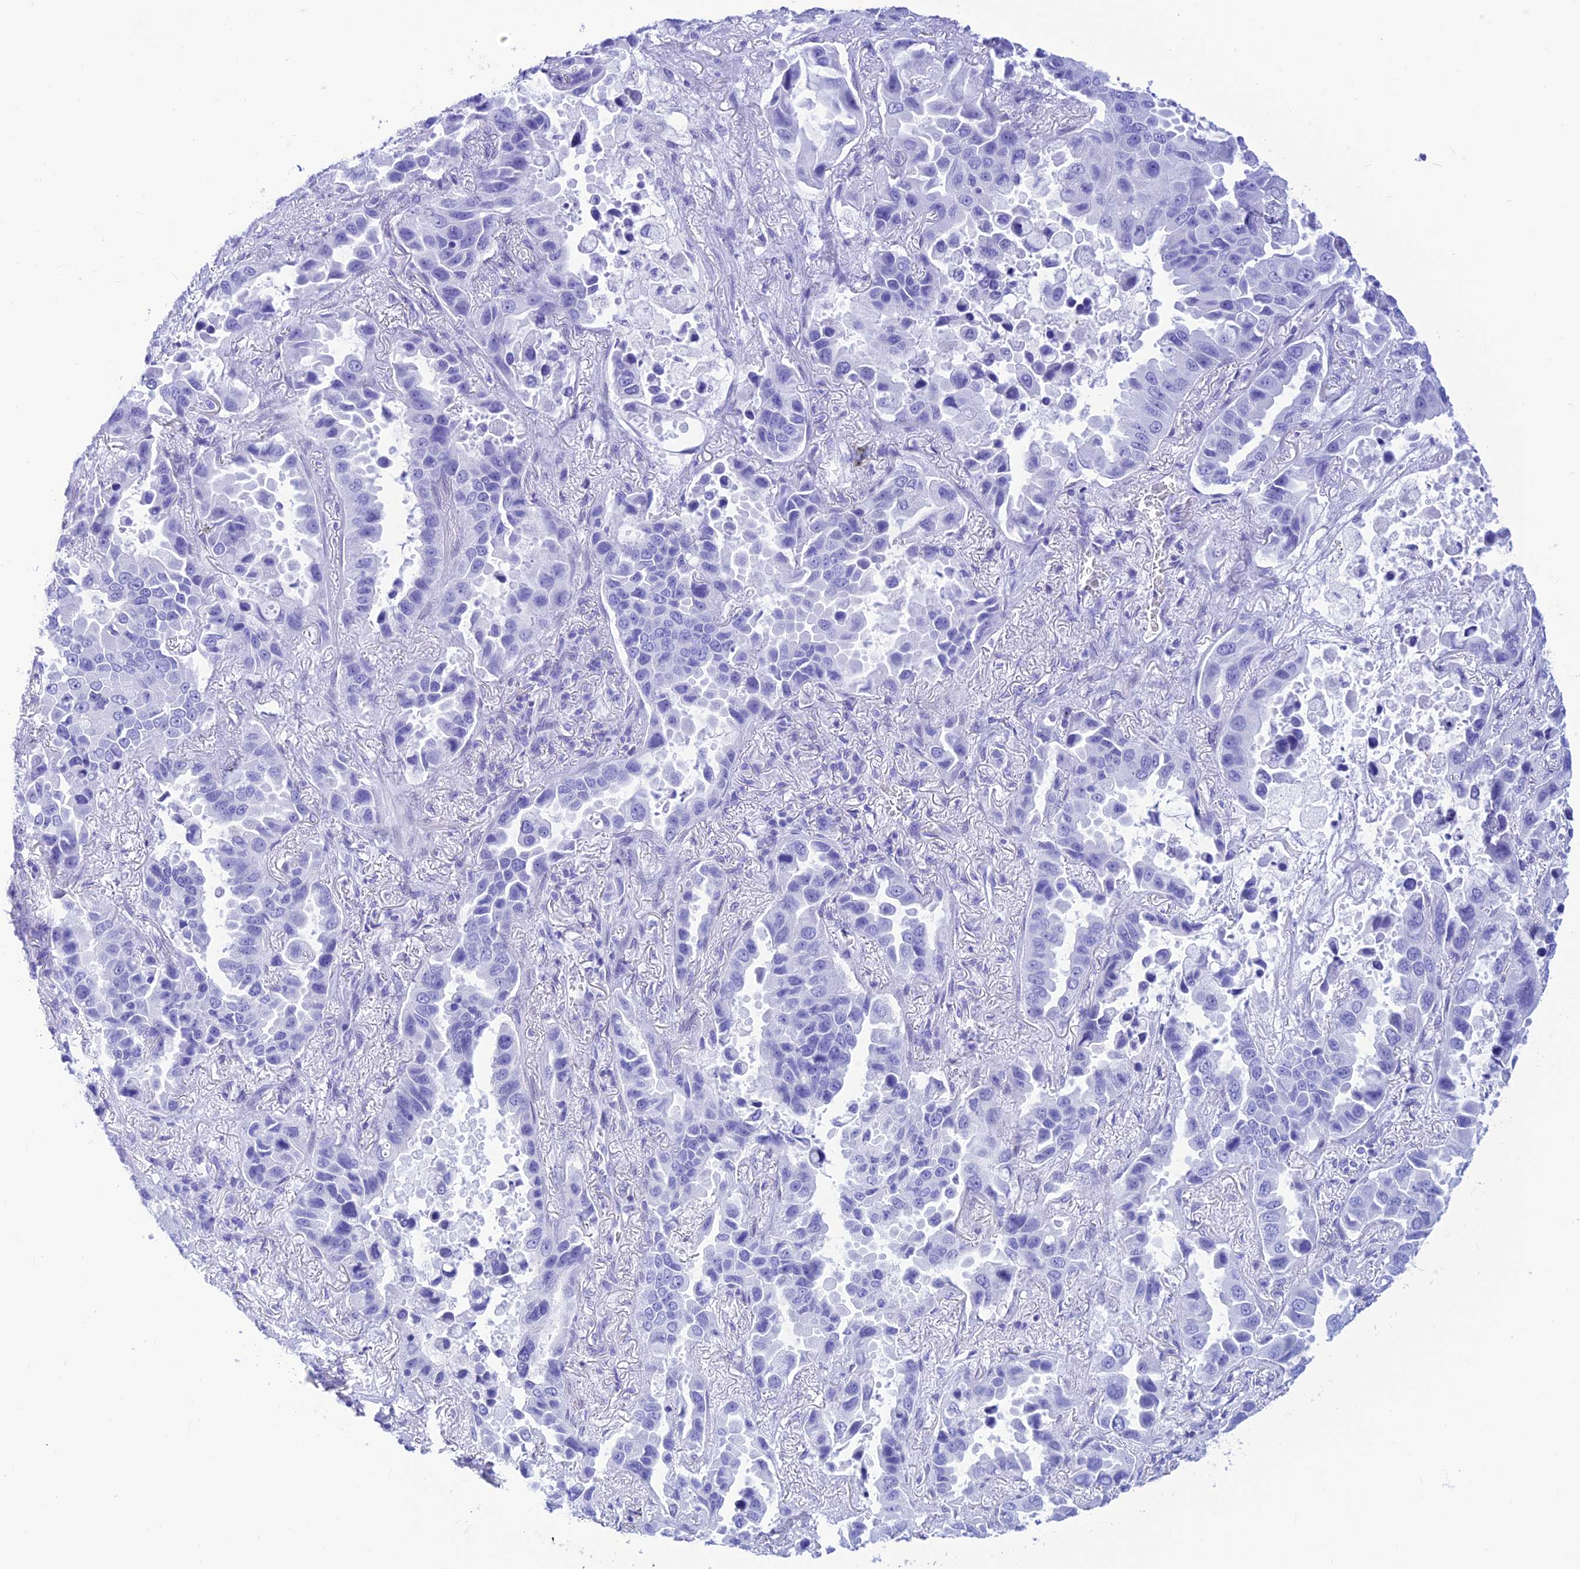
{"staining": {"intensity": "negative", "quantity": "none", "location": "none"}, "tissue": "lung cancer", "cell_type": "Tumor cells", "image_type": "cancer", "snomed": [{"axis": "morphology", "description": "Adenocarcinoma, NOS"}, {"axis": "topography", "description": "Lung"}], "caption": "An IHC histopathology image of lung adenocarcinoma is shown. There is no staining in tumor cells of lung adenocarcinoma.", "gene": "PRNP", "patient": {"sex": "male", "age": 64}}